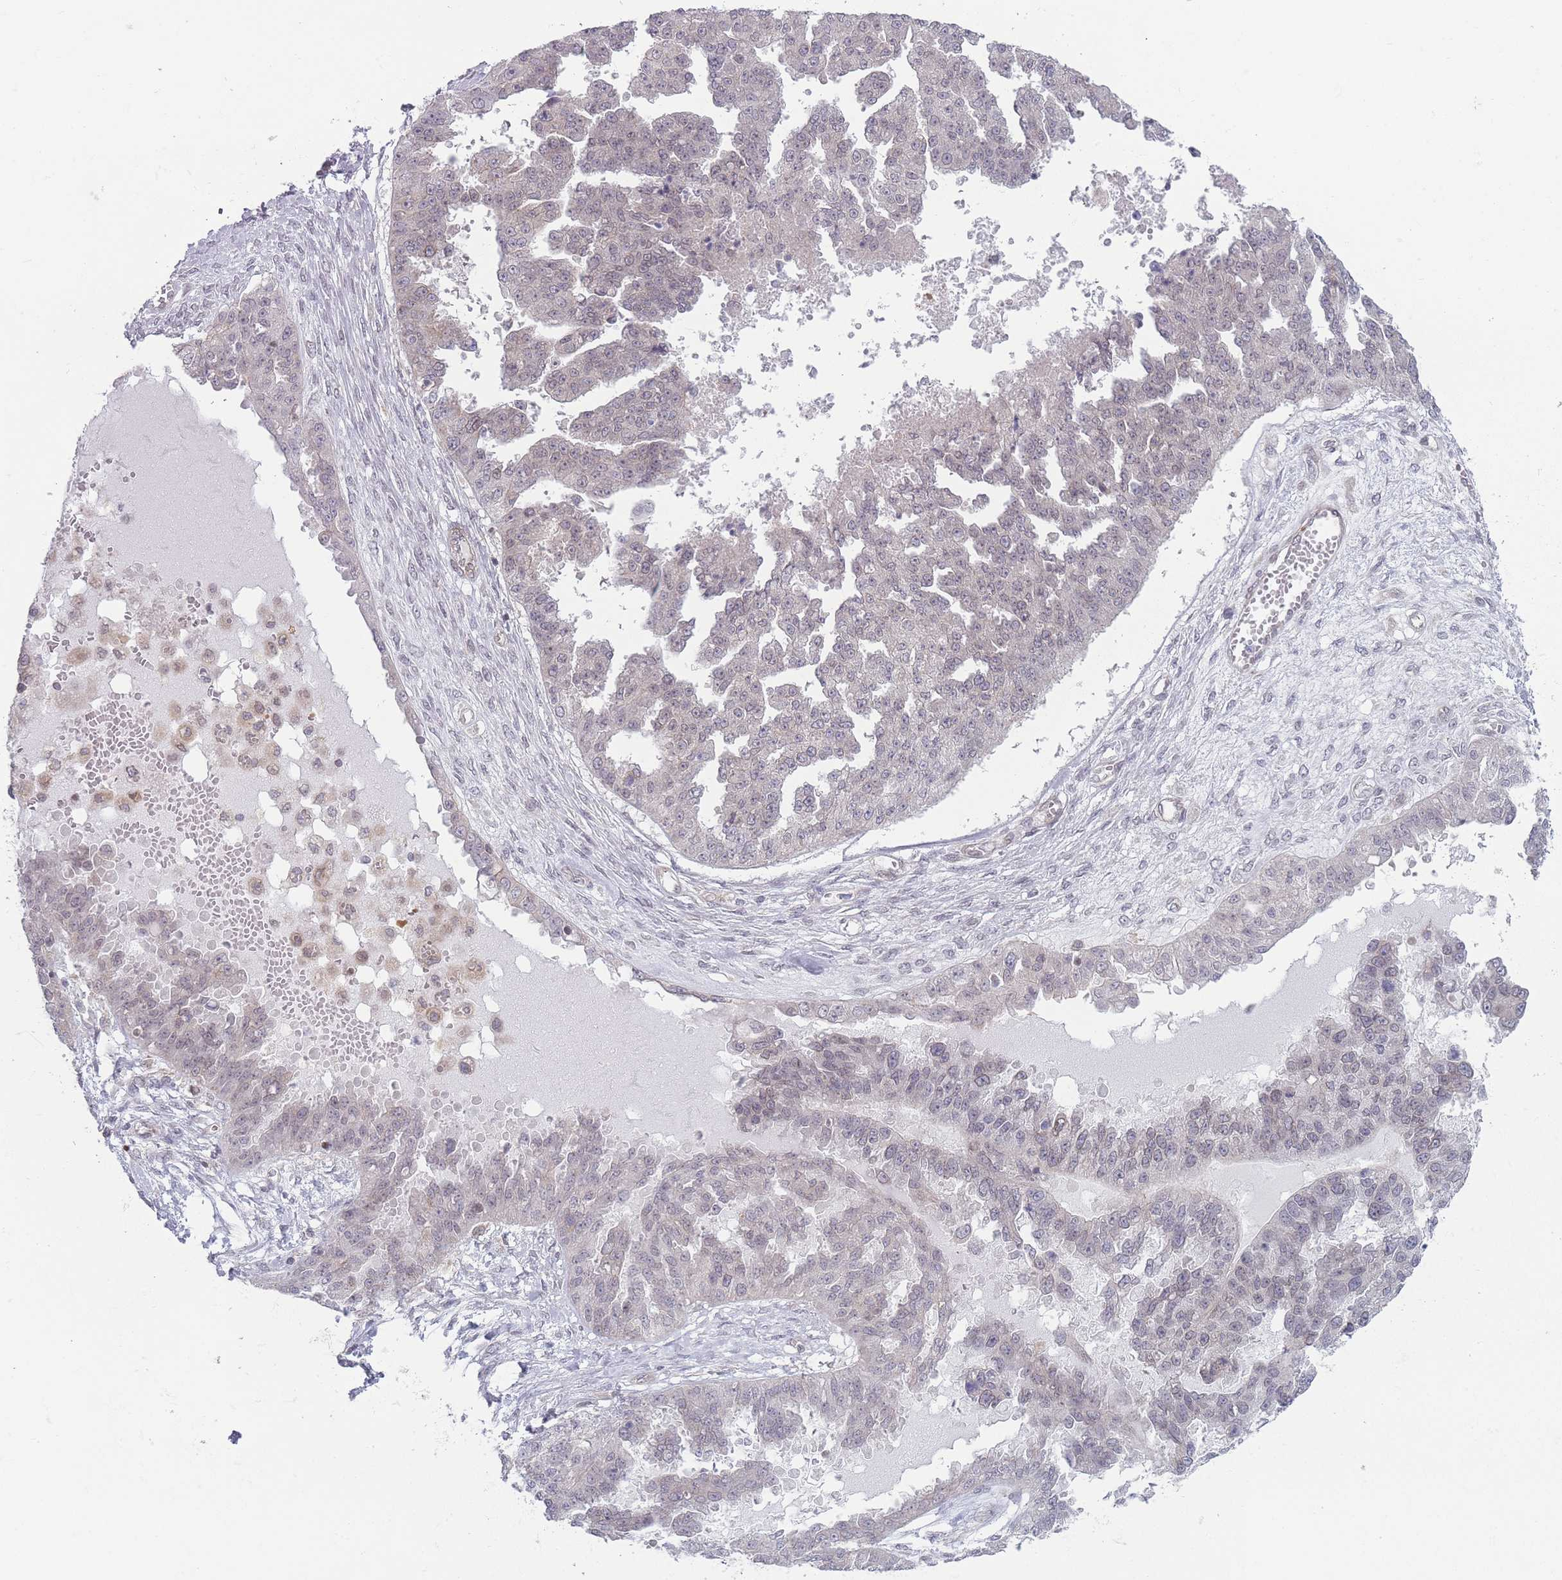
{"staining": {"intensity": "negative", "quantity": "none", "location": "none"}, "tissue": "ovarian cancer", "cell_type": "Tumor cells", "image_type": "cancer", "snomed": [{"axis": "morphology", "description": "Cystadenocarcinoma, serous, NOS"}, {"axis": "topography", "description": "Ovary"}], "caption": "Immunohistochemistry image of neoplastic tissue: ovarian cancer stained with DAB (3,3'-diaminobenzidine) demonstrates no significant protein staining in tumor cells.", "gene": "VRK2", "patient": {"sex": "female", "age": 58}}